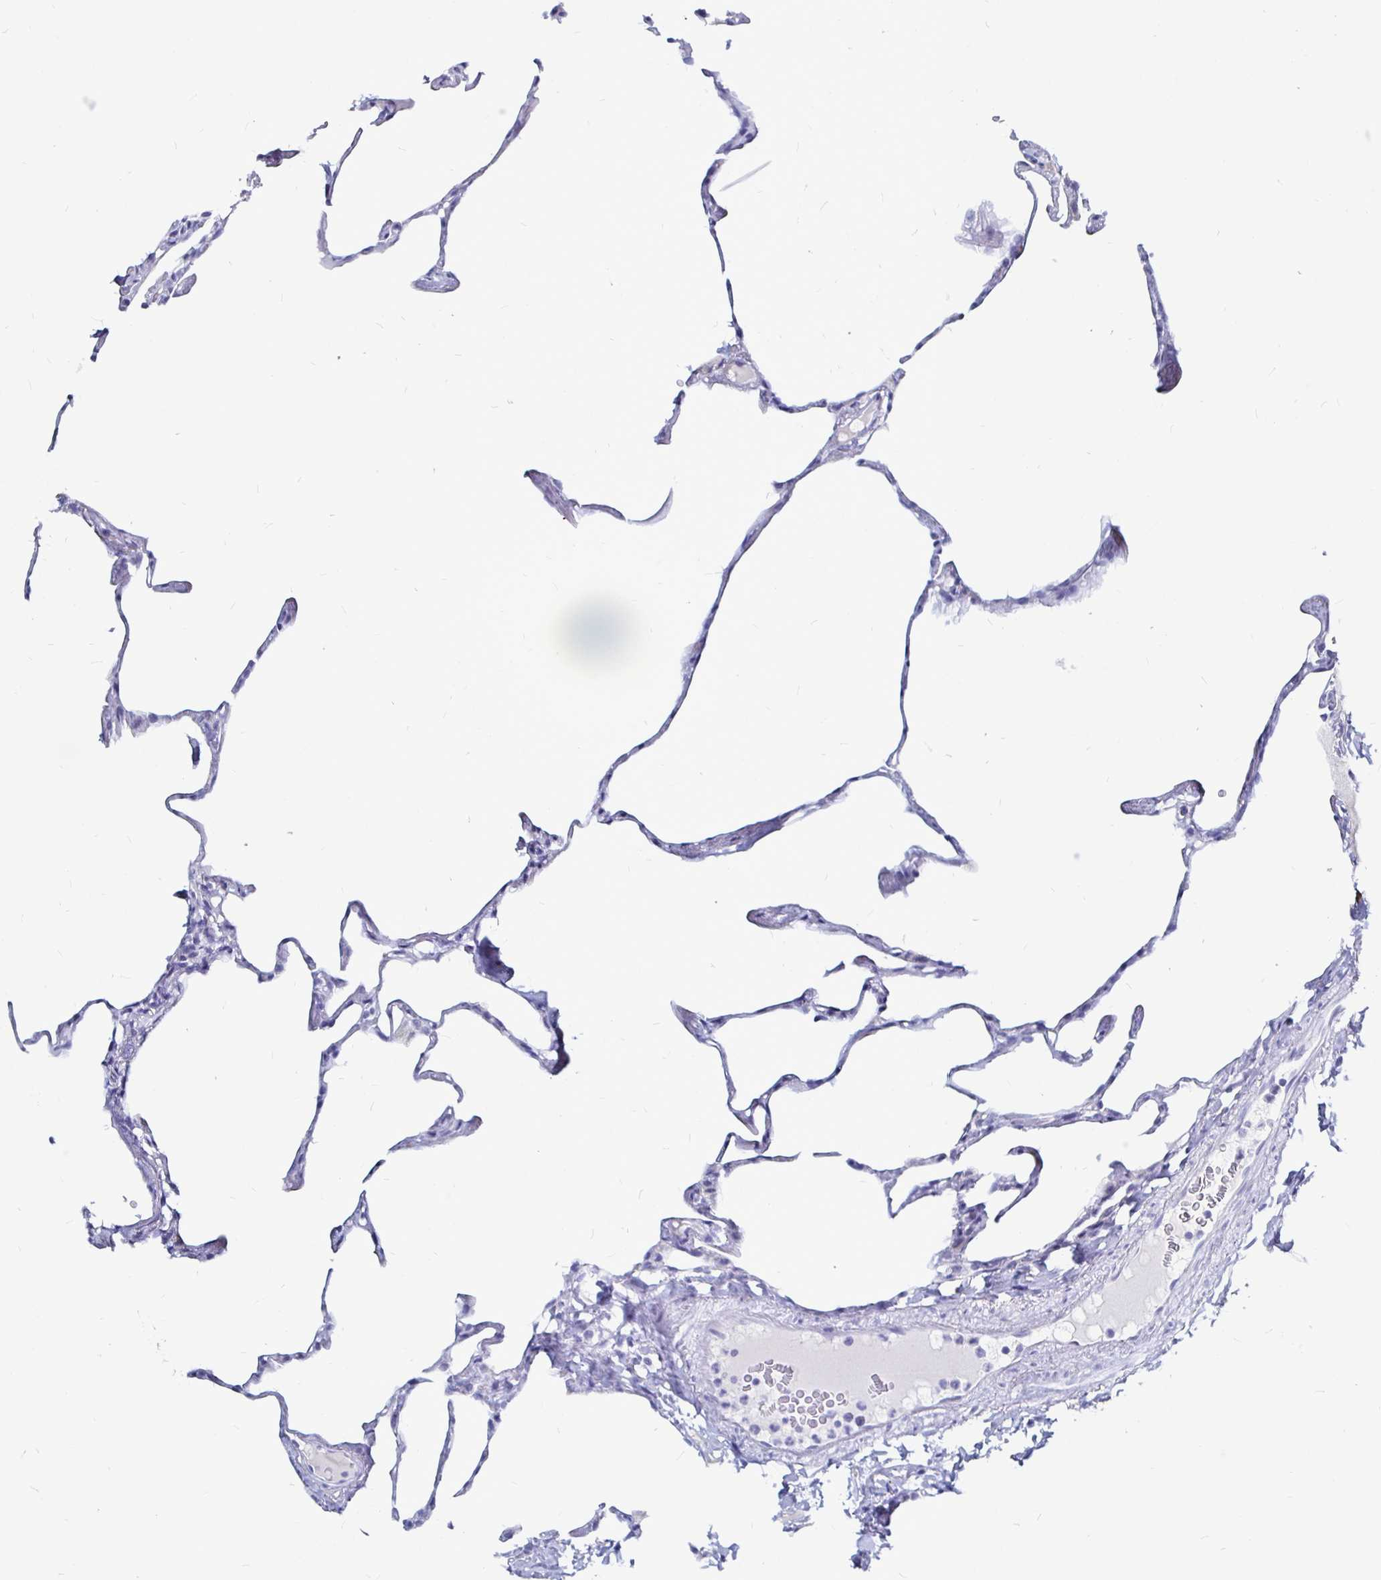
{"staining": {"intensity": "negative", "quantity": "none", "location": "none"}, "tissue": "lung", "cell_type": "Alveolar cells", "image_type": "normal", "snomed": [{"axis": "morphology", "description": "Normal tissue, NOS"}, {"axis": "topography", "description": "Lung"}], "caption": "IHC micrograph of normal lung stained for a protein (brown), which exhibits no staining in alveolar cells.", "gene": "LUZP4", "patient": {"sex": "male", "age": 65}}